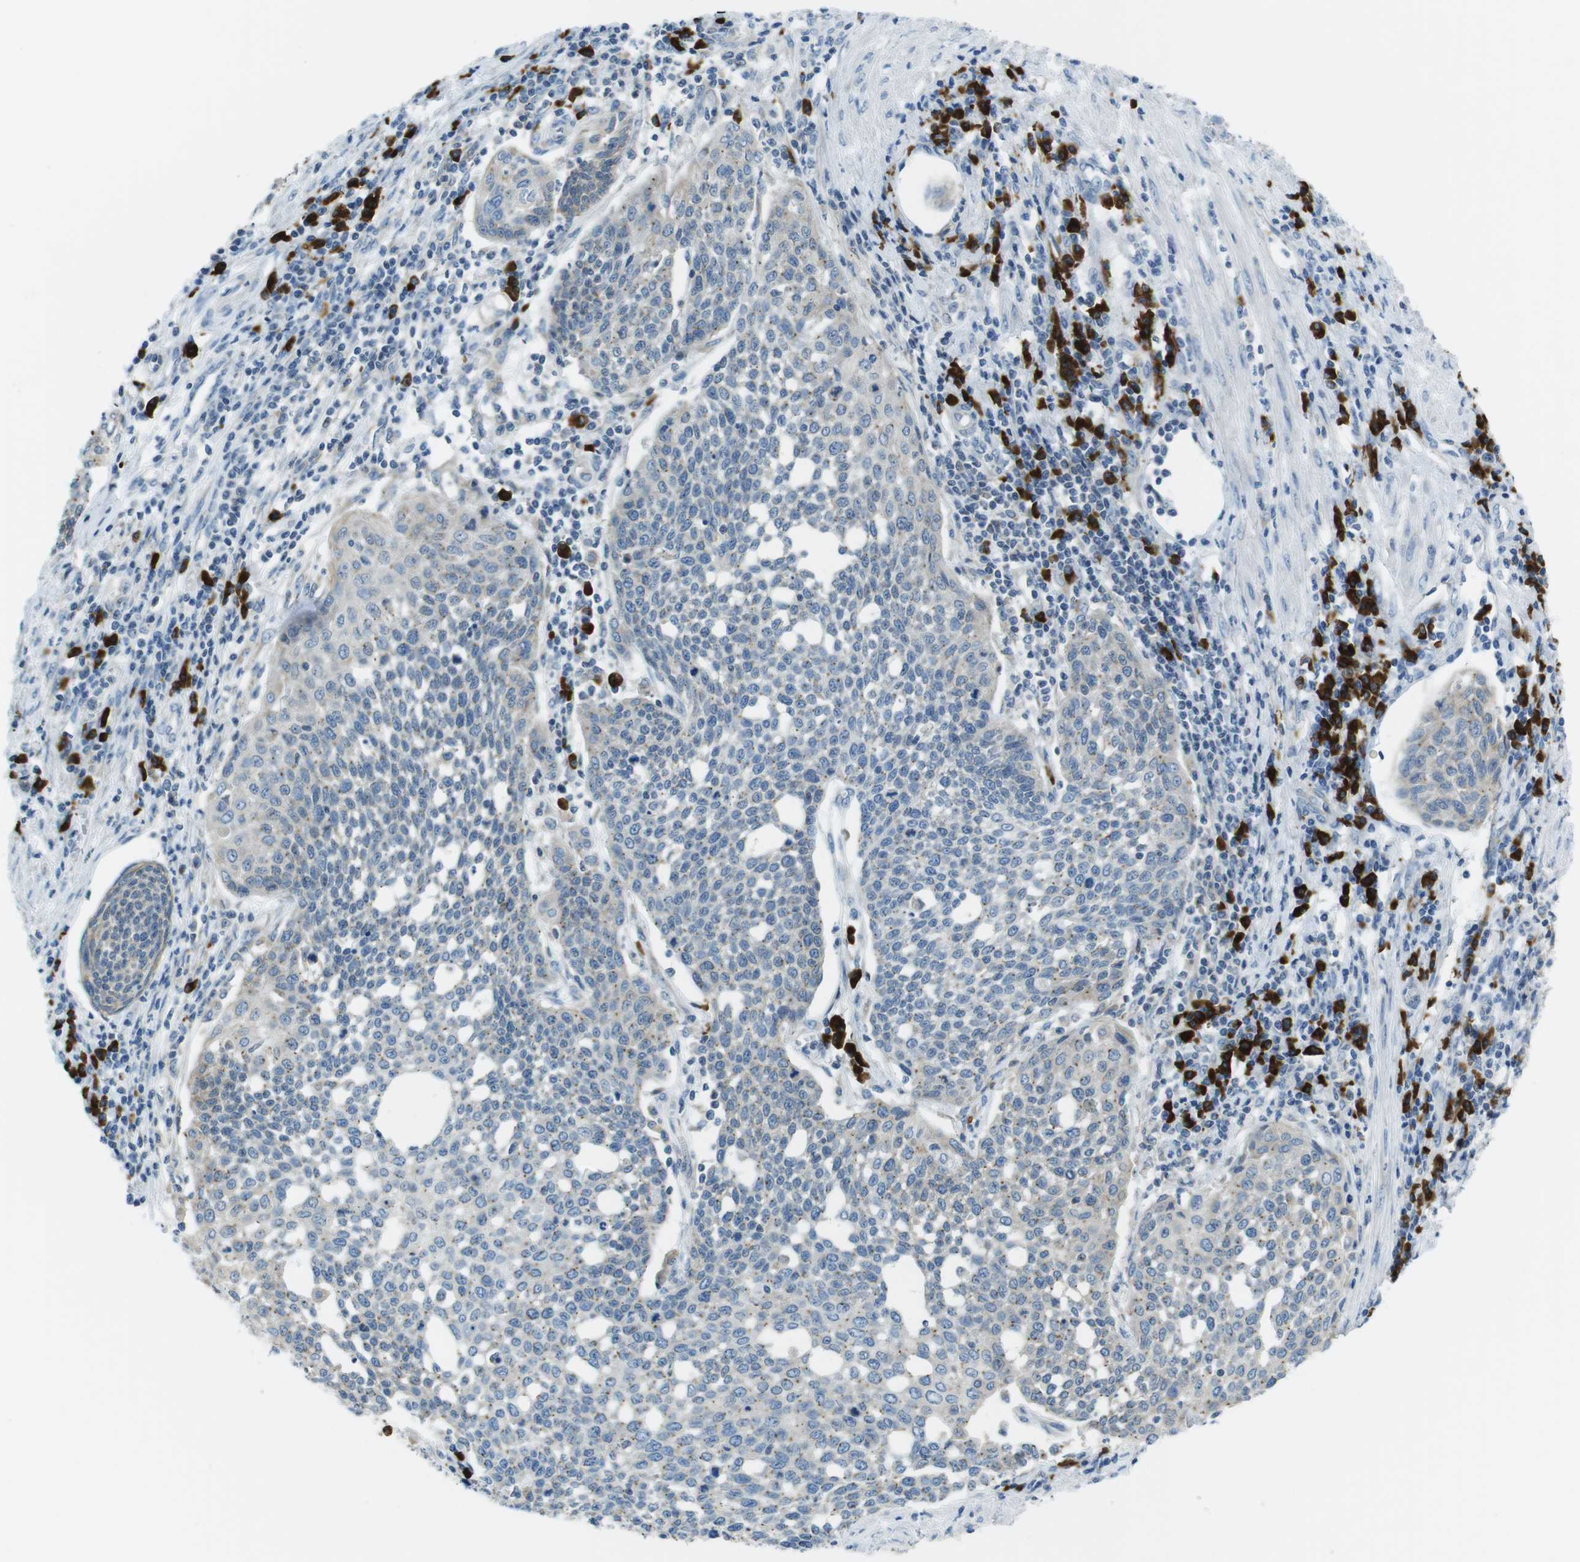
{"staining": {"intensity": "weak", "quantity": "25%-75%", "location": "cytoplasmic/membranous"}, "tissue": "cervical cancer", "cell_type": "Tumor cells", "image_type": "cancer", "snomed": [{"axis": "morphology", "description": "Squamous cell carcinoma, NOS"}, {"axis": "topography", "description": "Cervix"}], "caption": "A high-resolution image shows immunohistochemistry (IHC) staining of cervical cancer (squamous cell carcinoma), which shows weak cytoplasmic/membranous staining in approximately 25%-75% of tumor cells. The staining is performed using DAB (3,3'-diaminobenzidine) brown chromogen to label protein expression. The nuclei are counter-stained blue using hematoxylin.", "gene": "CLPTM1L", "patient": {"sex": "female", "age": 34}}